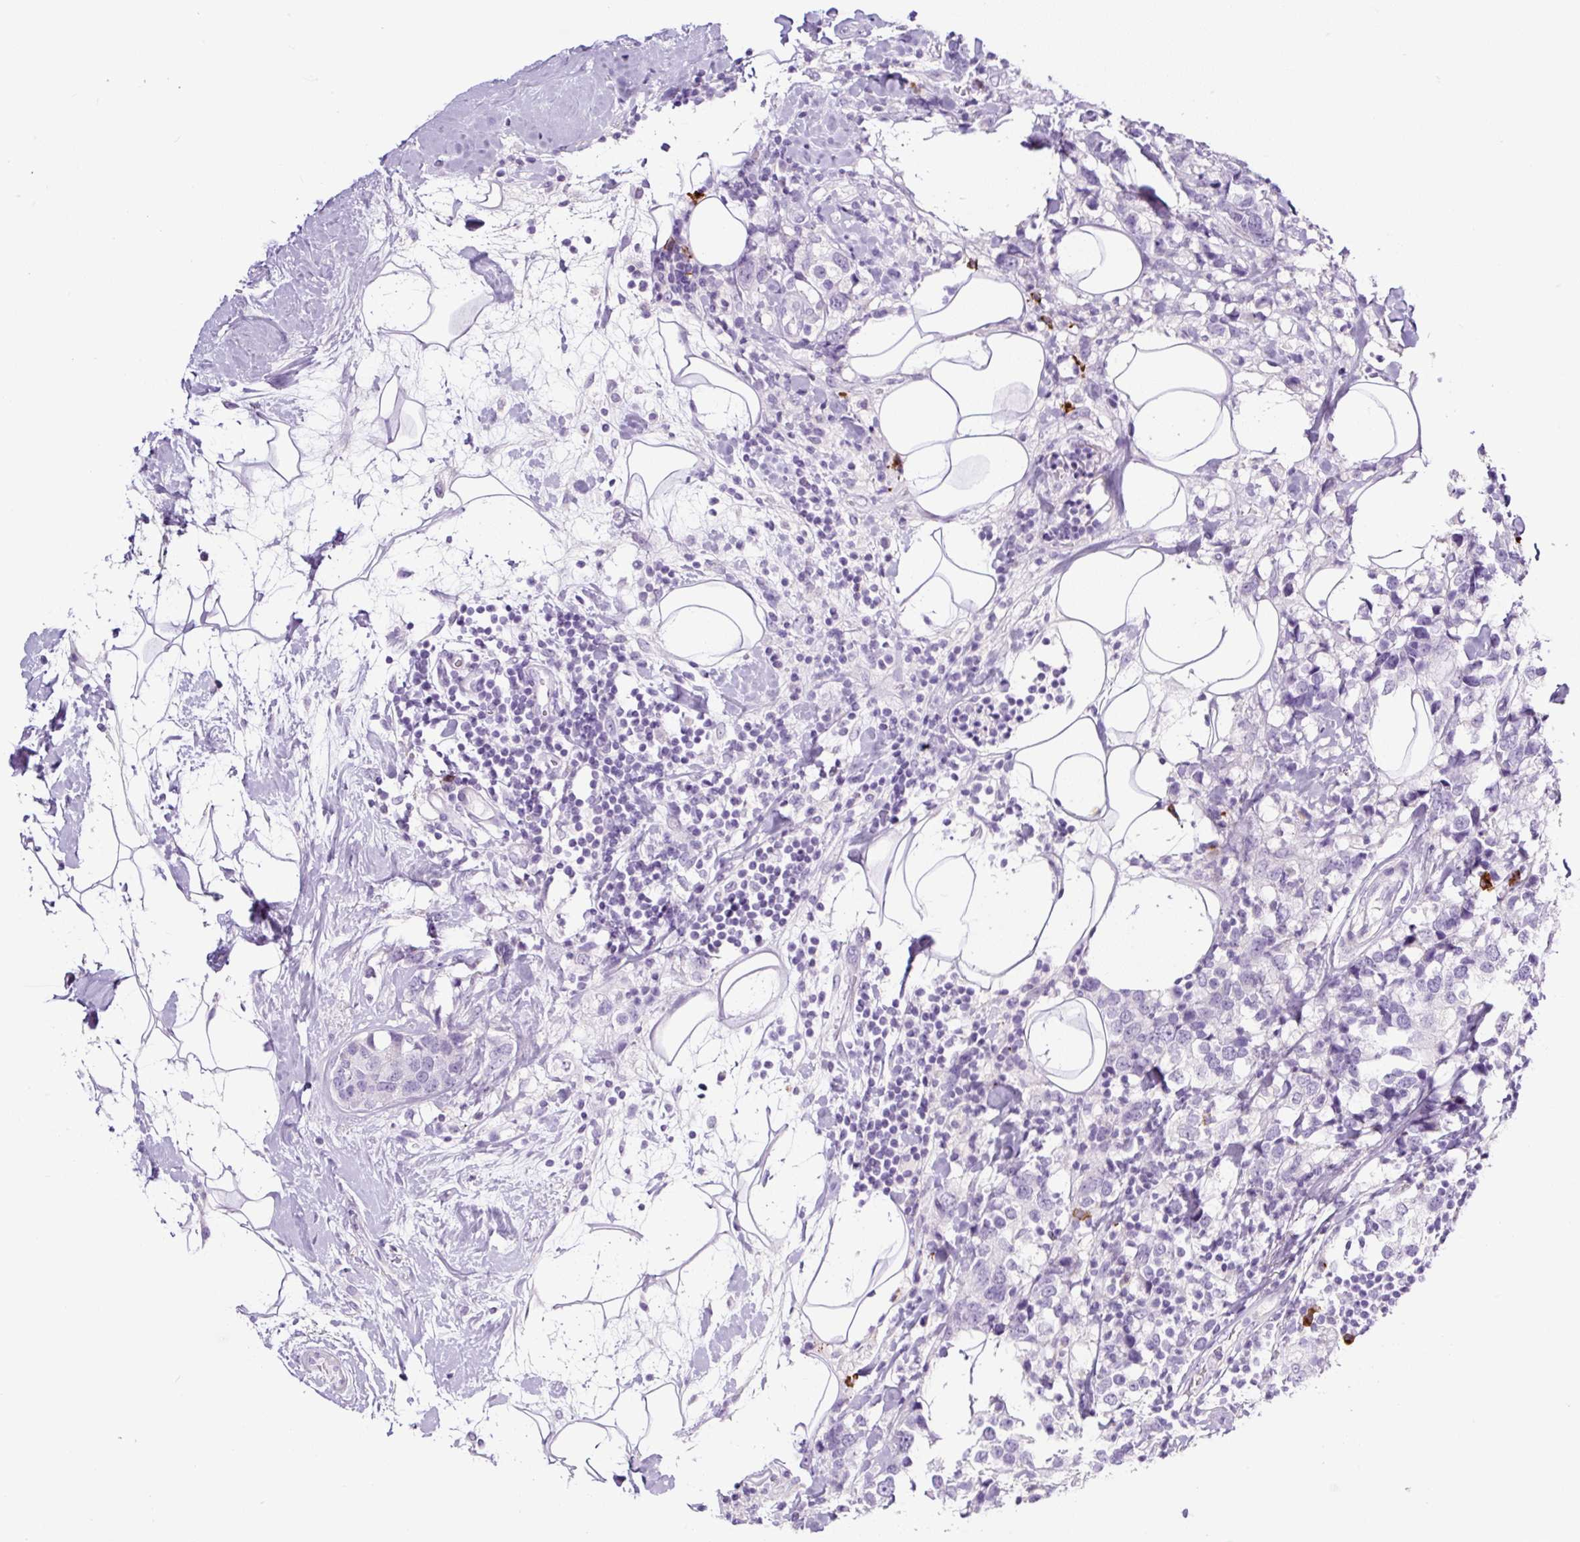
{"staining": {"intensity": "negative", "quantity": "none", "location": "none"}, "tissue": "breast cancer", "cell_type": "Tumor cells", "image_type": "cancer", "snomed": [{"axis": "morphology", "description": "Lobular carcinoma"}, {"axis": "topography", "description": "Breast"}], "caption": "IHC of human breast lobular carcinoma displays no positivity in tumor cells. Brightfield microscopy of IHC stained with DAB (brown) and hematoxylin (blue), captured at high magnification.", "gene": "RNF212B", "patient": {"sex": "female", "age": 59}}